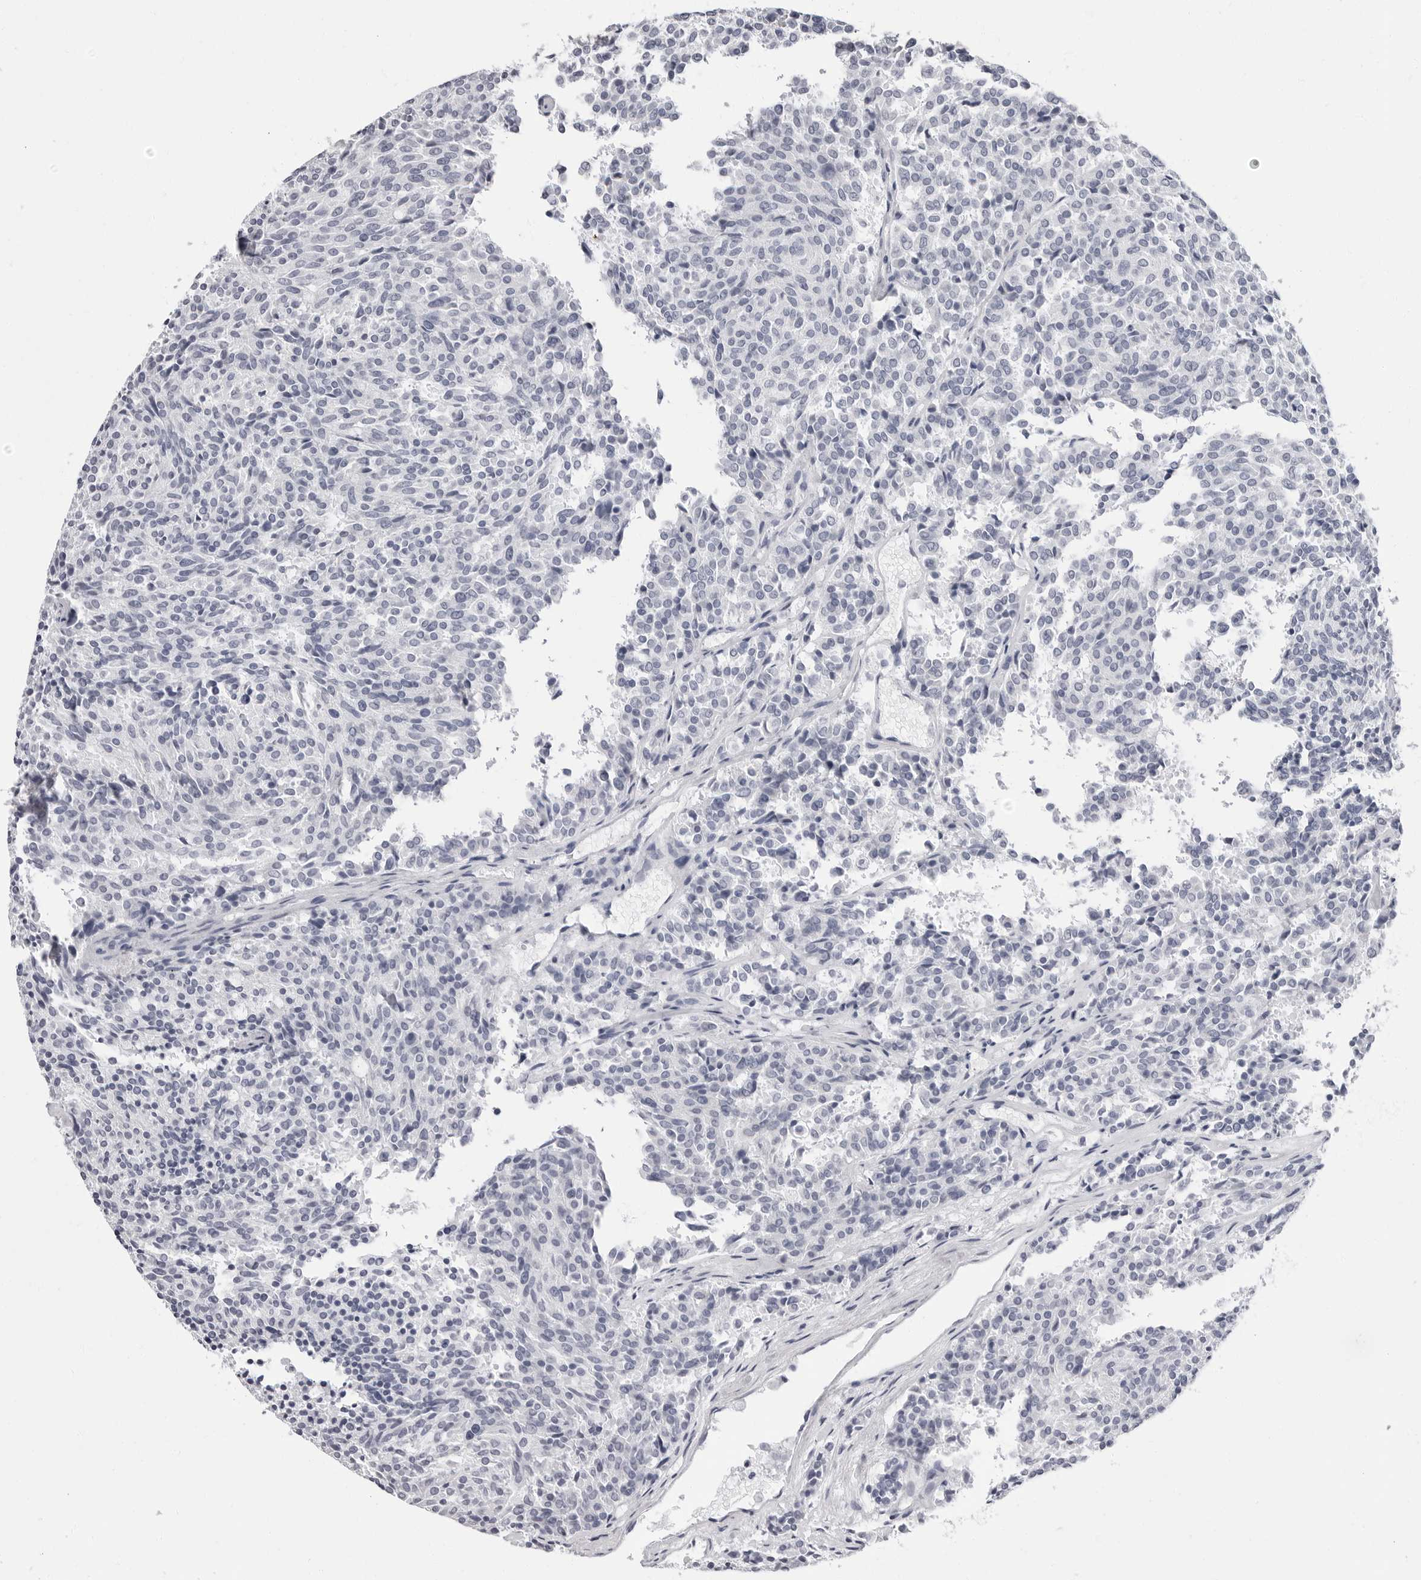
{"staining": {"intensity": "negative", "quantity": "none", "location": "none"}, "tissue": "carcinoid", "cell_type": "Tumor cells", "image_type": "cancer", "snomed": [{"axis": "morphology", "description": "Carcinoid, malignant, NOS"}, {"axis": "topography", "description": "Pancreas"}], "caption": "Histopathology image shows no significant protein staining in tumor cells of carcinoid (malignant).", "gene": "ERICH3", "patient": {"sex": "female", "age": 54}}